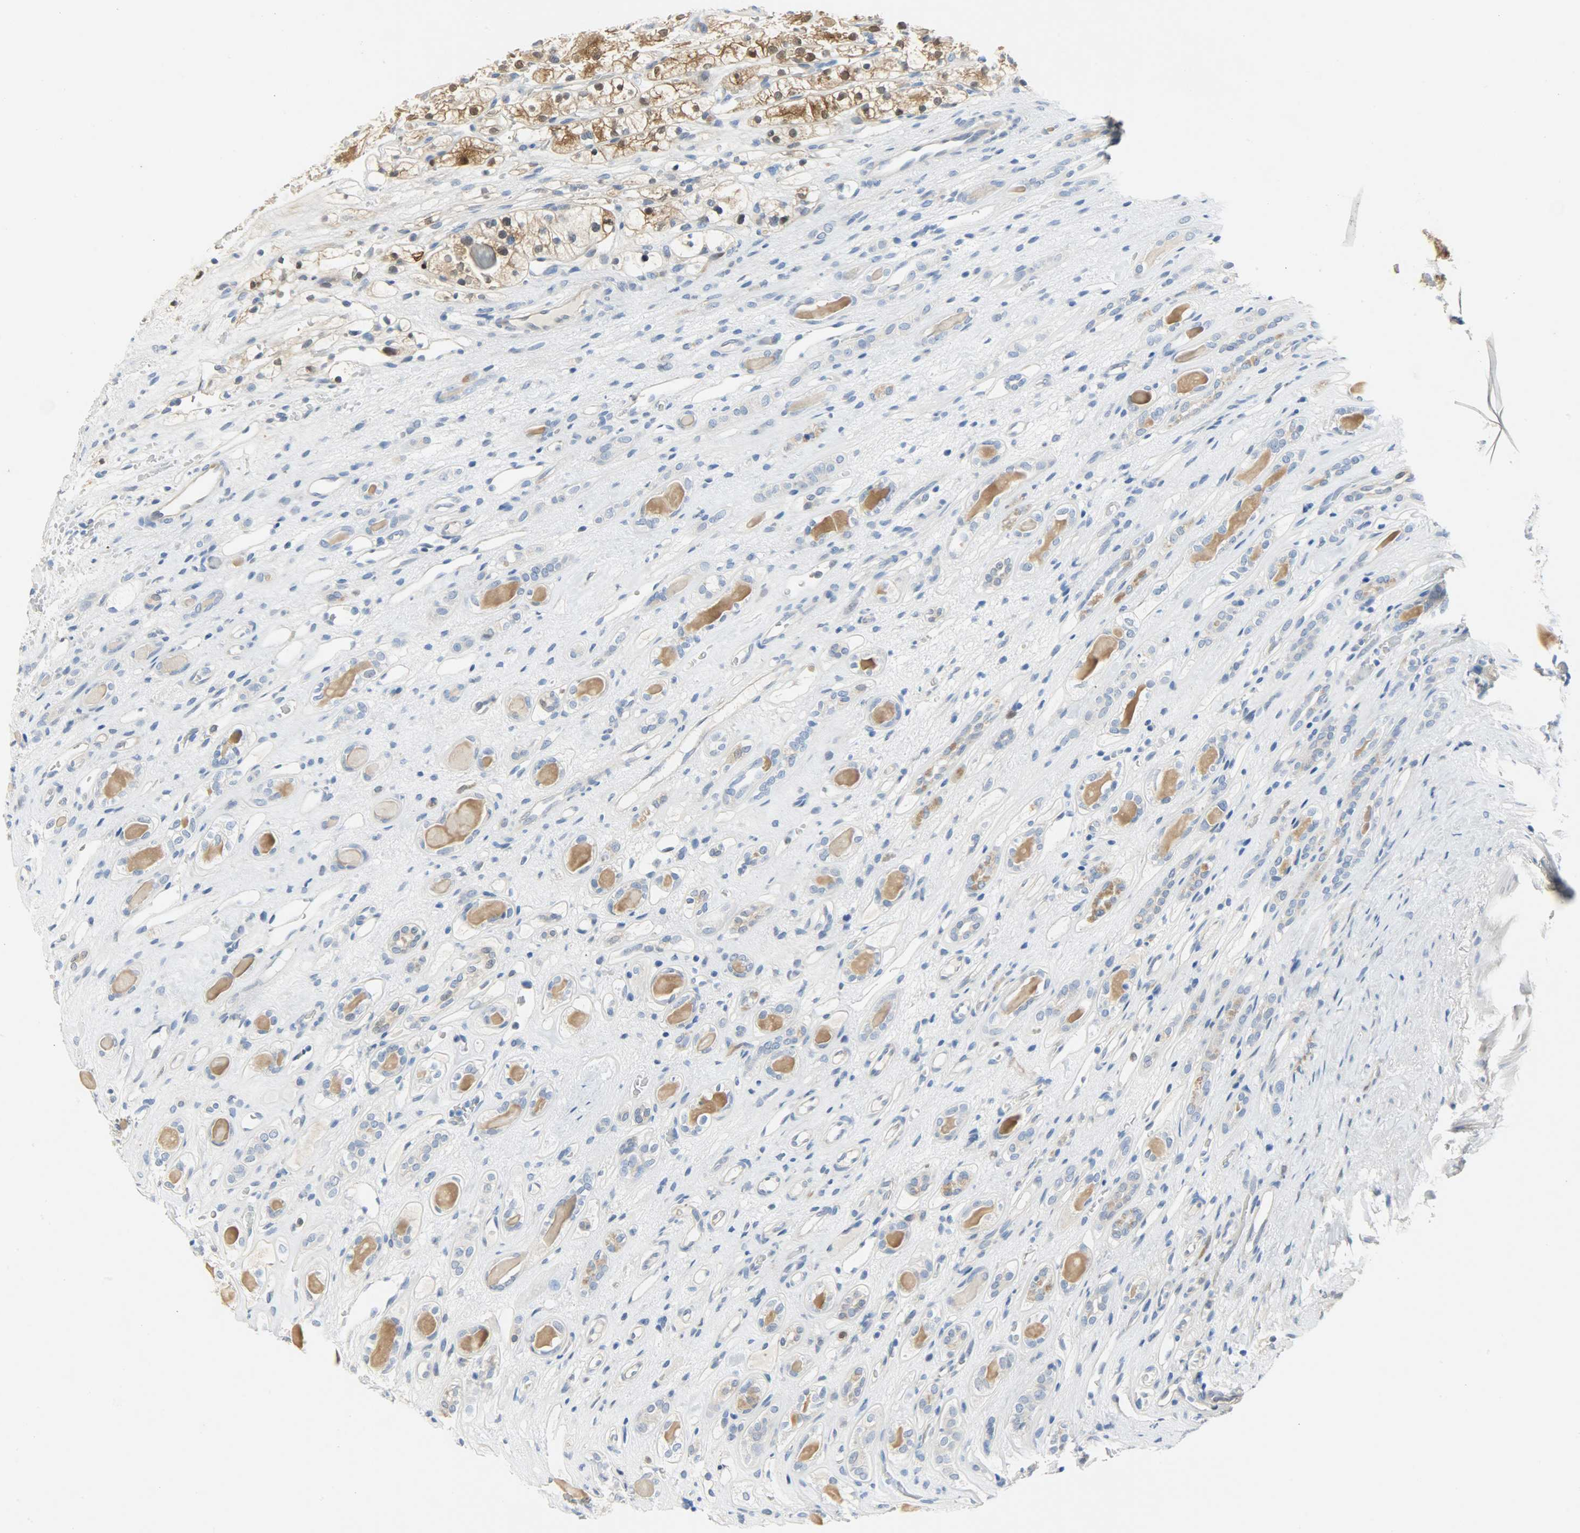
{"staining": {"intensity": "strong", "quantity": ">75%", "location": "cytoplasmic/membranous,nuclear"}, "tissue": "renal cancer", "cell_type": "Tumor cells", "image_type": "cancer", "snomed": [{"axis": "morphology", "description": "Adenocarcinoma, NOS"}, {"axis": "topography", "description": "Kidney"}], "caption": "About >75% of tumor cells in renal cancer show strong cytoplasmic/membranous and nuclear protein staining as visualized by brown immunohistochemical staining.", "gene": "EIF4EBP1", "patient": {"sex": "female", "age": 60}}